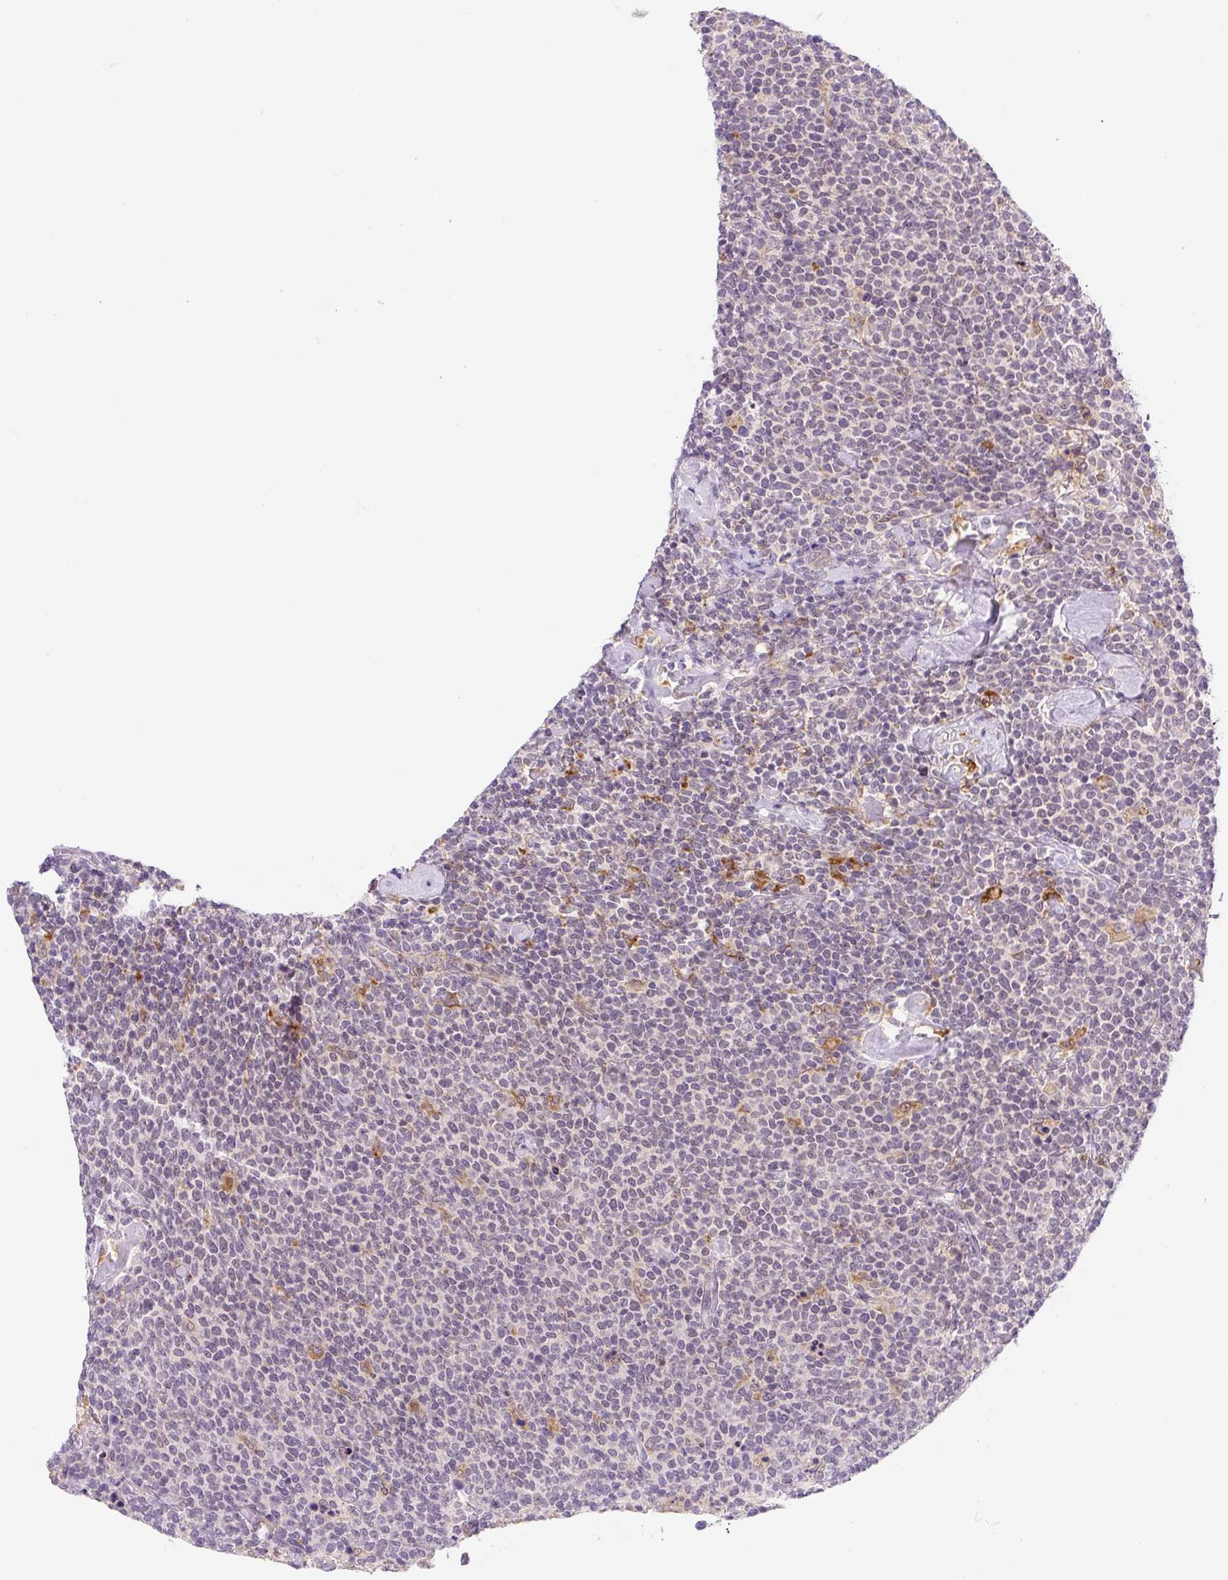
{"staining": {"intensity": "moderate", "quantity": "<25%", "location": "cytoplasmic/membranous"}, "tissue": "lymphoma", "cell_type": "Tumor cells", "image_type": "cancer", "snomed": [{"axis": "morphology", "description": "Malignant lymphoma, non-Hodgkin's type, High grade"}, {"axis": "topography", "description": "Lymph node"}], "caption": "Immunohistochemistry of high-grade malignant lymphoma, non-Hodgkin's type shows low levels of moderate cytoplasmic/membranous expression in about <25% of tumor cells. (Stains: DAB (3,3'-diaminobenzidine) in brown, nuclei in blue, Microscopy: brightfield microscopy at high magnification).", "gene": "CEBPZOS", "patient": {"sex": "male", "age": 61}}